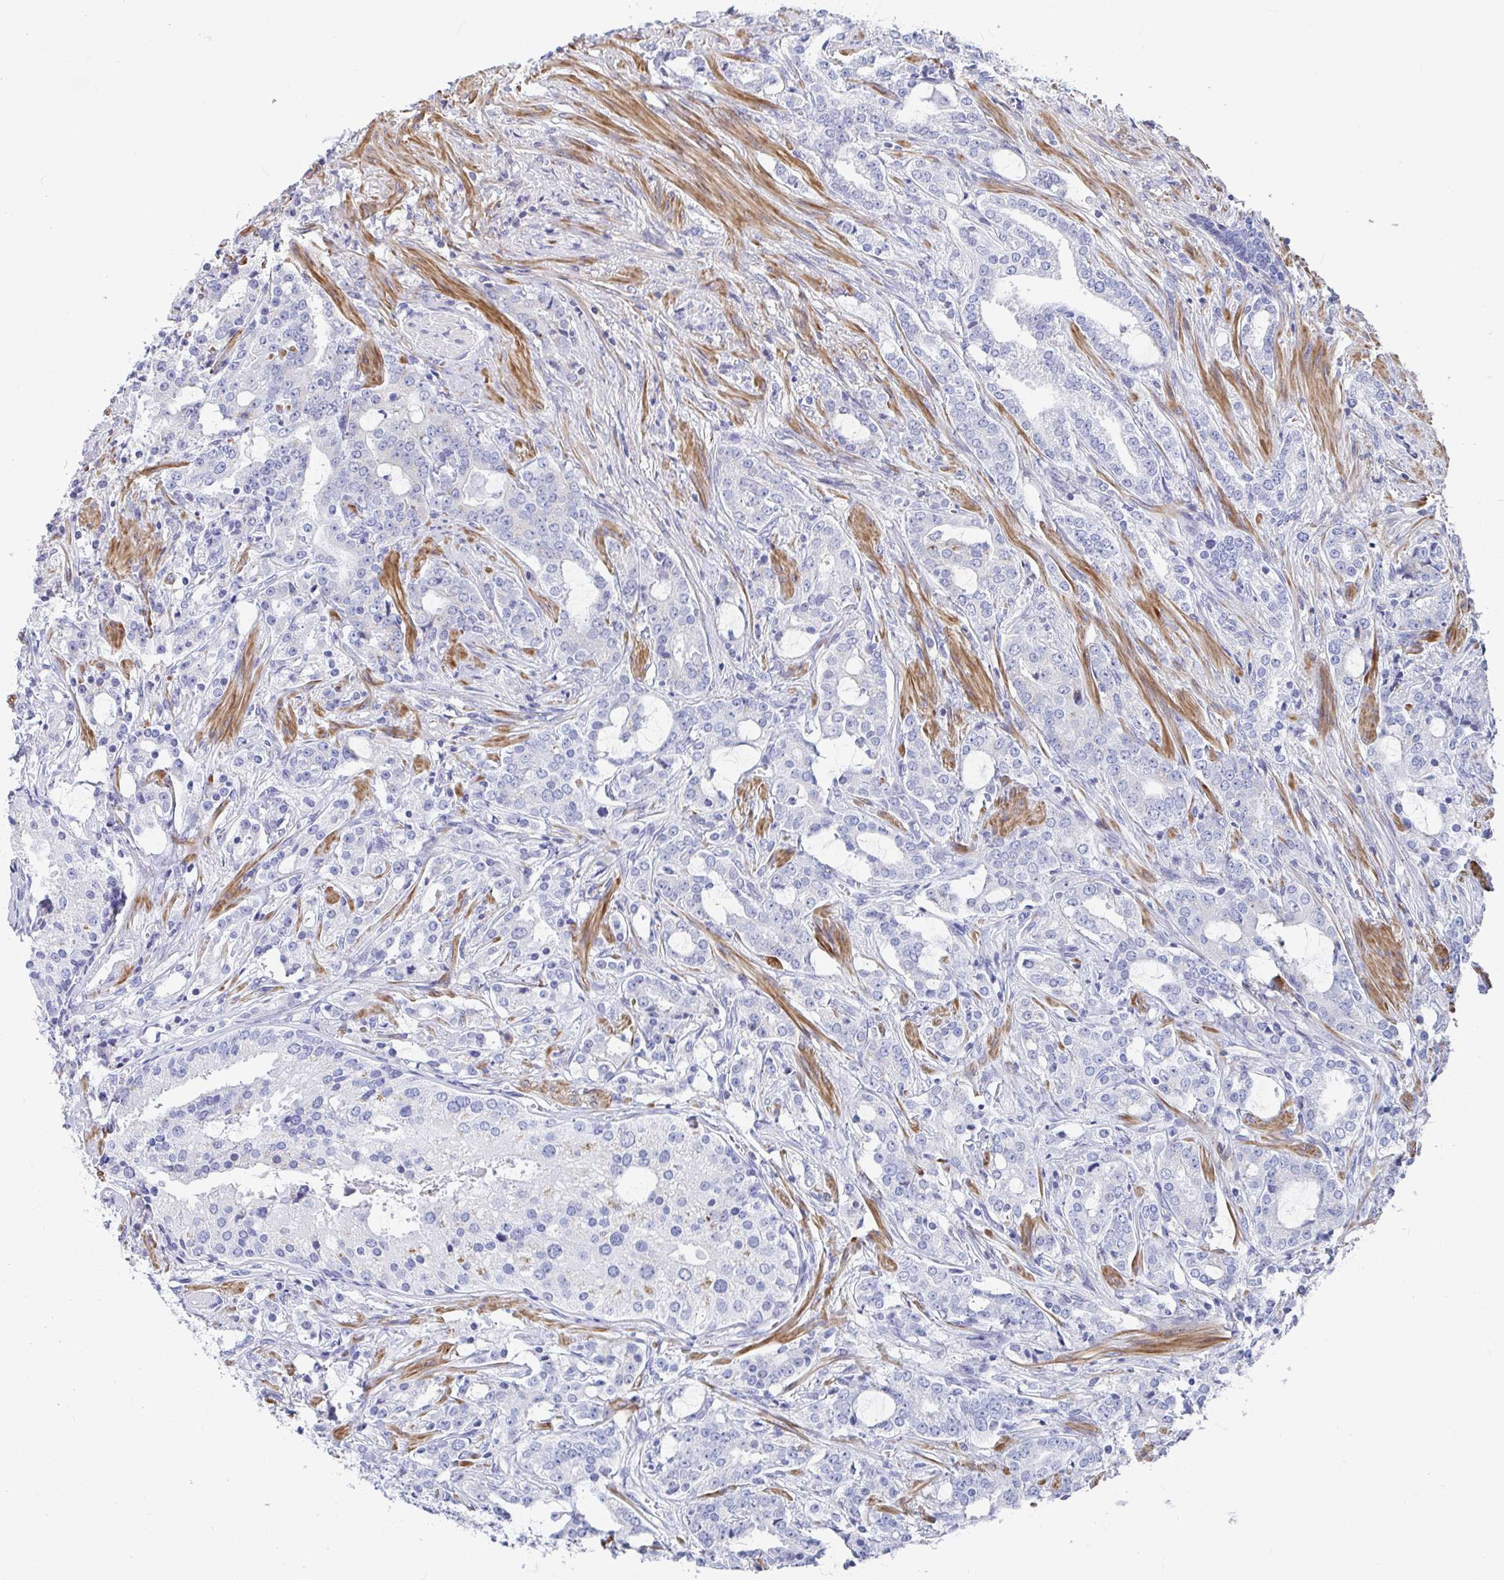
{"staining": {"intensity": "negative", "quantity": "none", "location": "none"}, "tissue": "prostate cancer", "cell_type": "Tumor cells", "image_type": "cancer", "snomed": [{"axis": "morphology", "description": "Adenocarcinoma, Medium grade"}, {"axis": "topography", "description": "Prostate"}], "caption": "DAB immunohistochemical staining of medium-grade adenocarcinoma (prostate) displays no significant expression in tumor cells.", "gene": "ZFP82", "patient": {"sex": "male", "age": 57}}